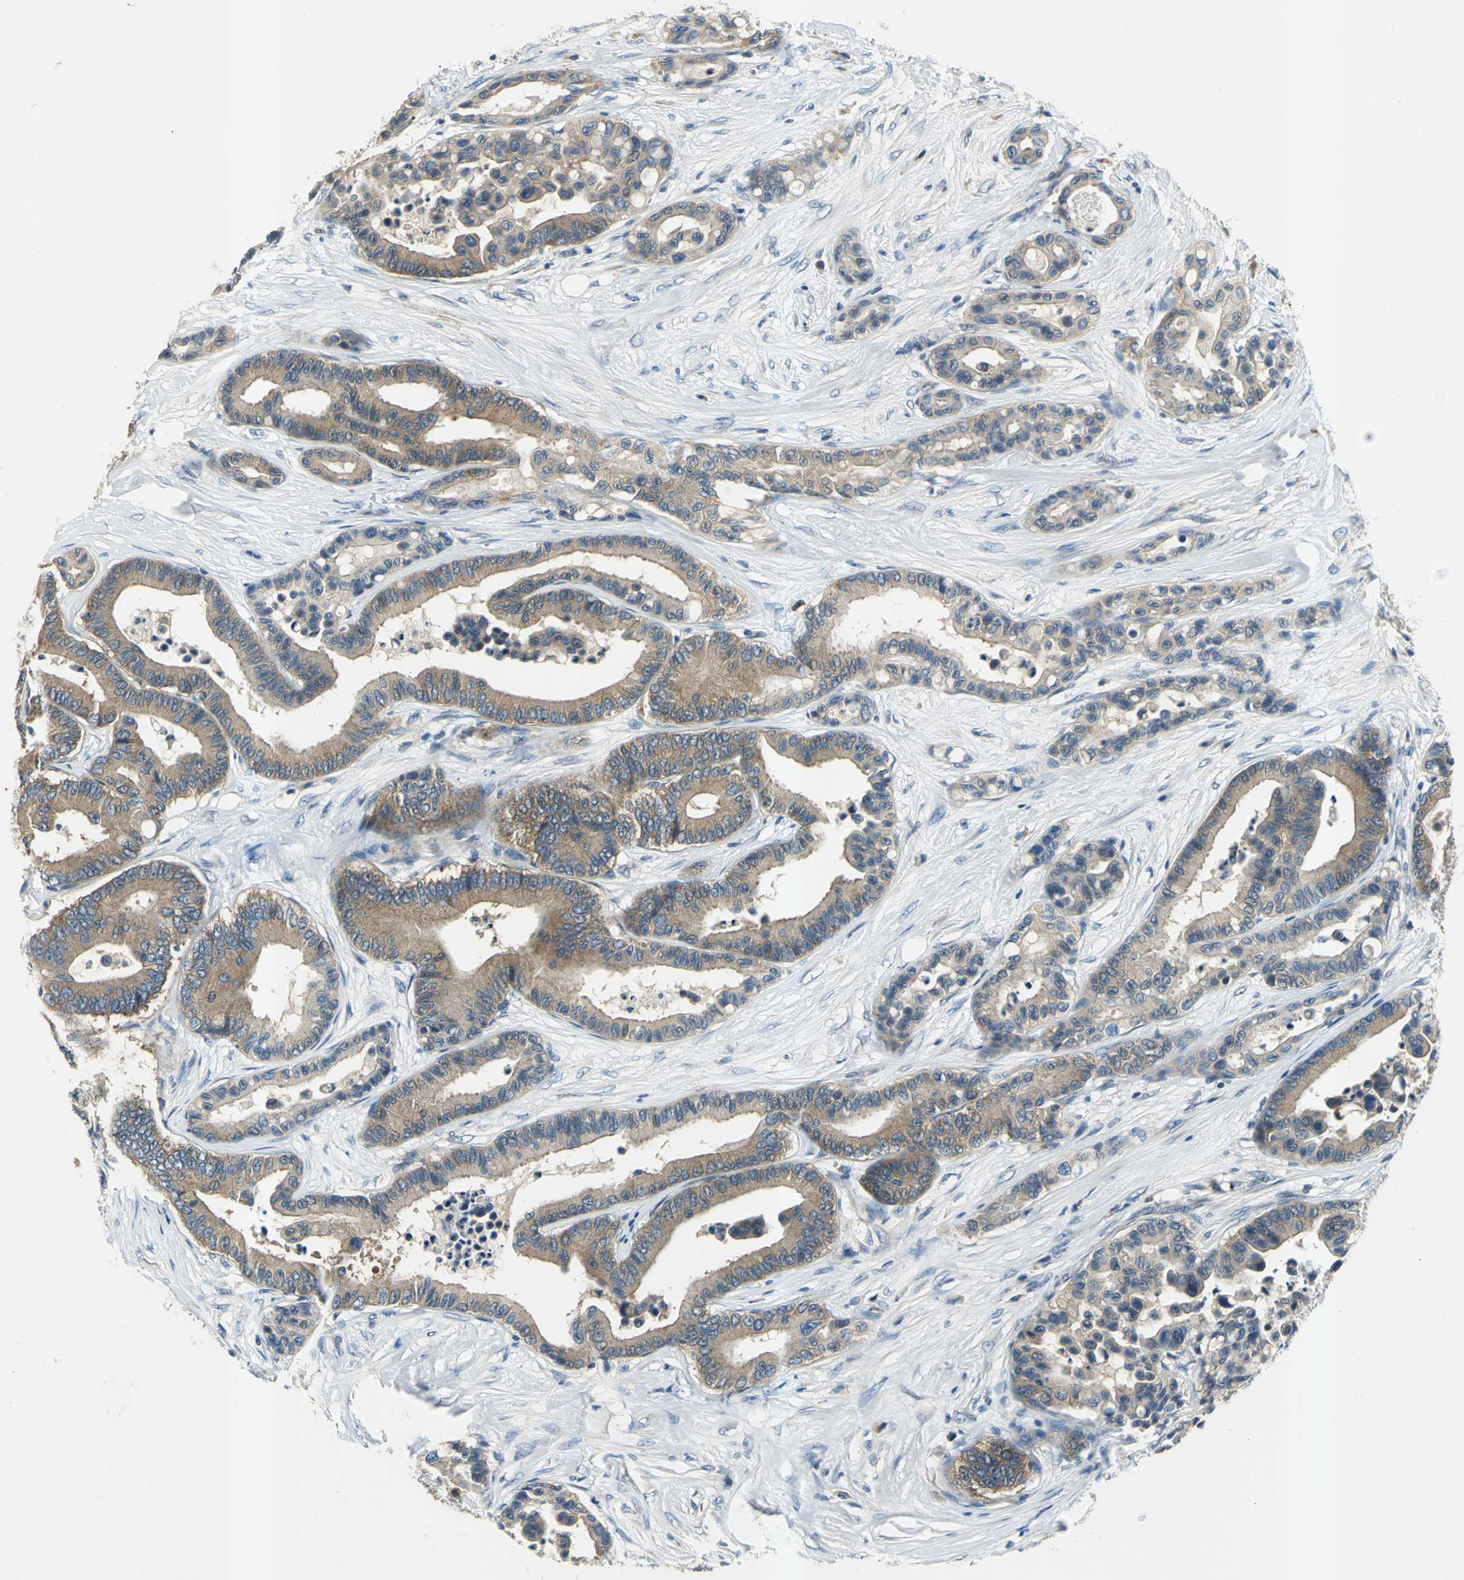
{"staining": {"intensity": "moderate", "quantity": ">75%", "location": "cytoplasmic/membranous"}, "tissue": "colorectal cancer", "cell_type": "Tumor cells", "image_type": "cancer", "snomed": [{"axis": "morphology", "description": "Adenocarcinoma, NOS"}, {"axis": "topography", "description": "Colon"}], "caption": "Immunohistochemical staining of colorectal adenocarcinoma displays medium levels of moderate cytoplasmic/membranous protein positivity in approximately >75% of tumor cells. (Stains: DAB (3,3'-diaminobenzidine) in brown, nuclei in blue, Microscopy: brightfield microscopy at high magnification).", "gene": "SLC16A7", "patient": {"sex": "male", "age": 82}}